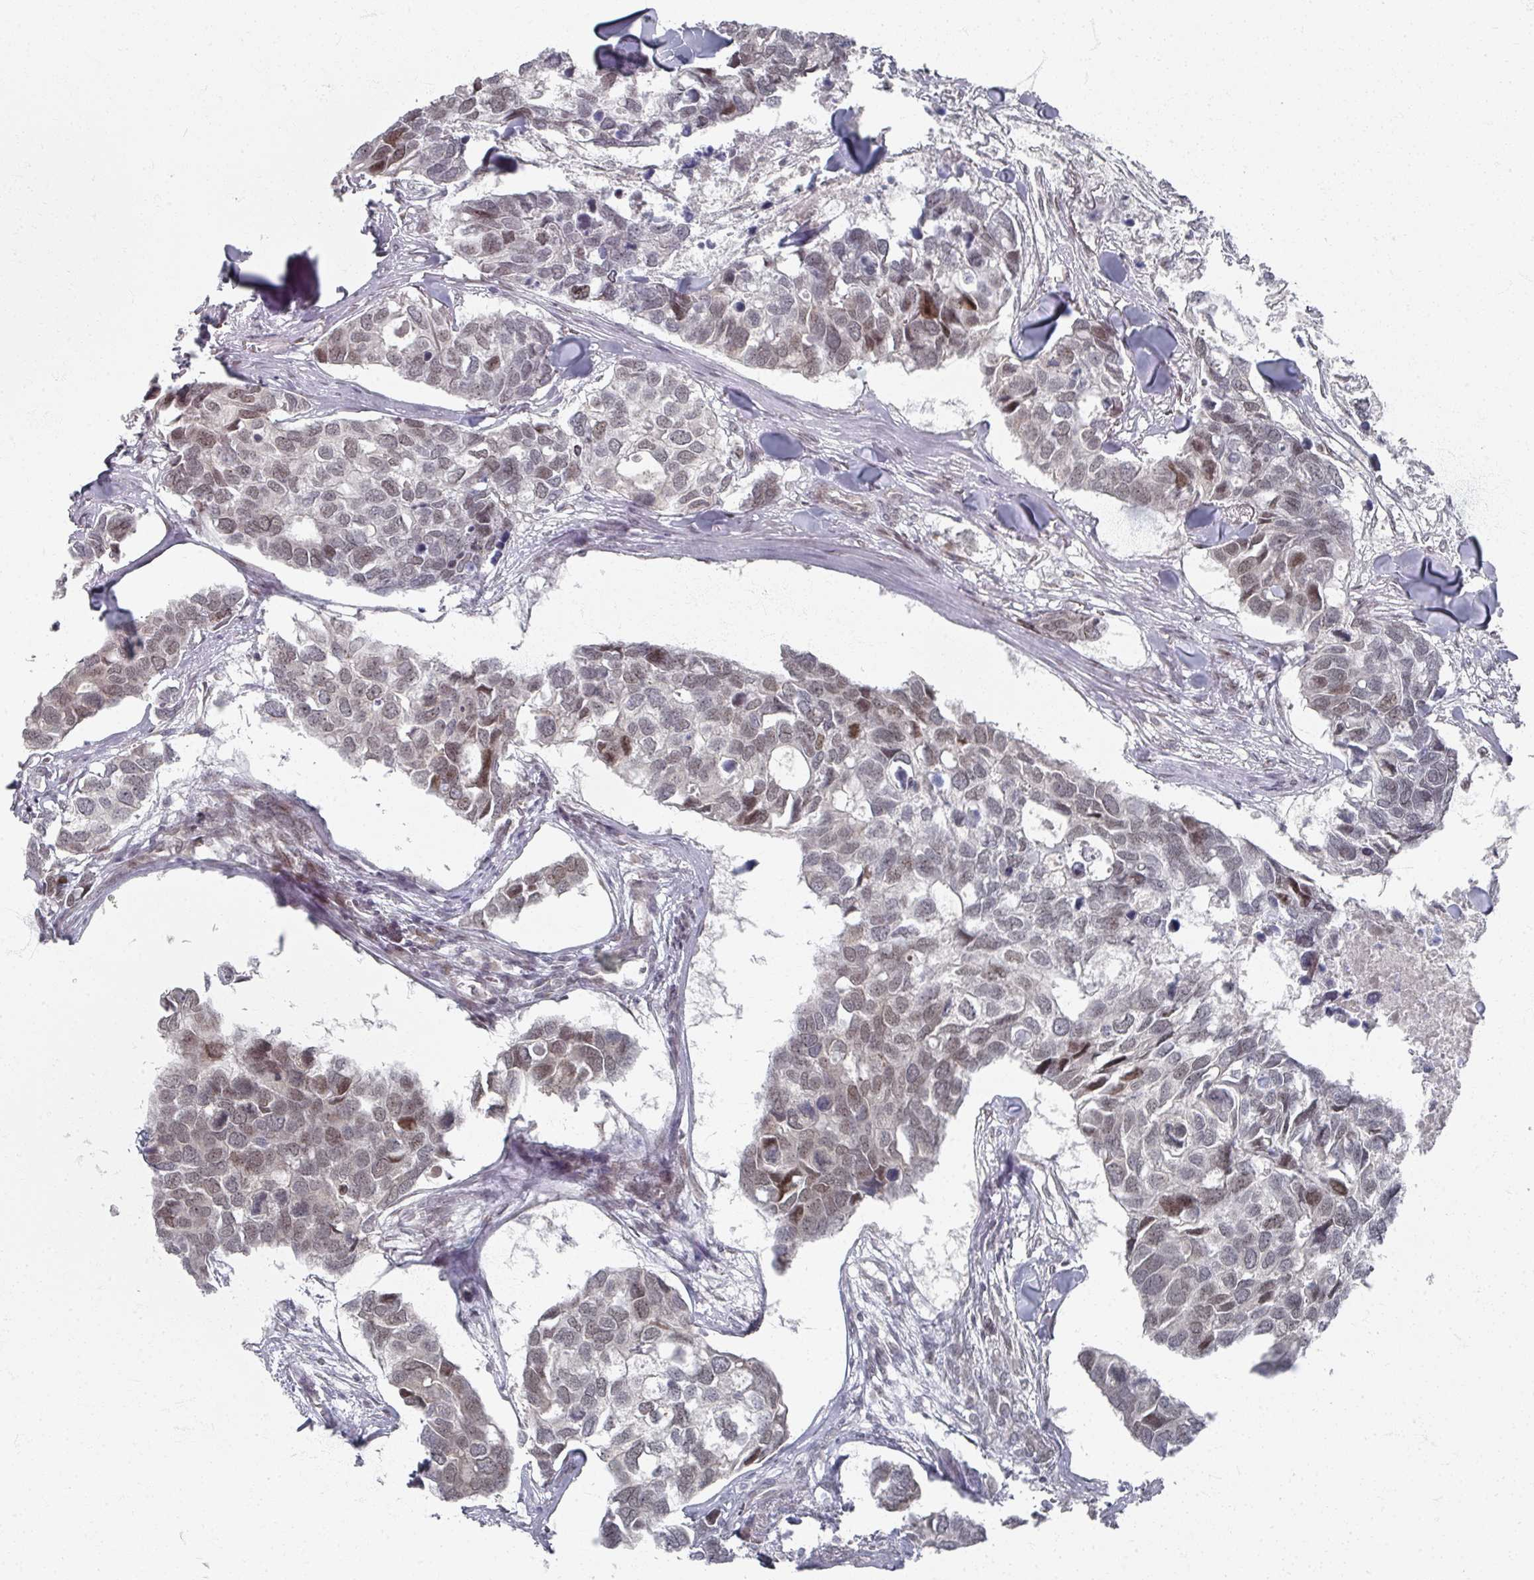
{"staining": {"intensity": "moderate", "quantity": "25%-75%", "location": "nuclear"}, "tissue": "breast cancer", "cell_type": "Tumor cells", "image_type": "cancer", "snomed": [{"axis": "morphology", "description": "Duct carcinoma"}, {"axis": "topography", "description": "Breast"}], "caption": "Tumor cells exhibit medium levels of moderate nuclear expression in about 25%-75% of cells in human breast invasive ductal carcinoma.", "gene": "PSKH1", "patient": {"sex": "female", "age": 83}}